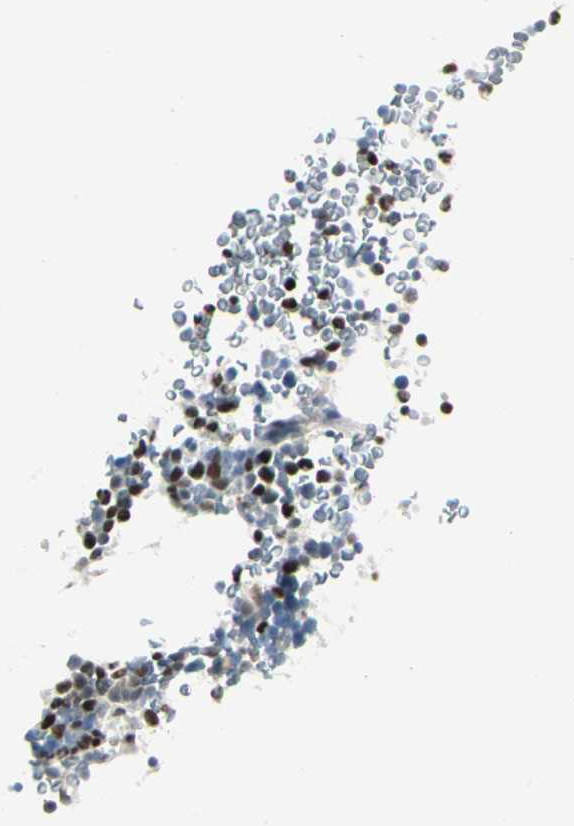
{"staining": {"intensity": "strong", "quantity": "25%-75%", "location": "nuclear"}, "tissue": "bone marrow", "cell_type": "Hematopoietic cells", "image_type": "normal", "snomed": [{"axis": "morphology", "description": "Normal tissue, NOS"}, {"axis": "topography", "description": "Bone marrow"}], "caption": "The histopathology image displays immunohistochemical staining of normal bone marrow. There is strong nuclear positivity is present in about 25%-75% of hematopoietic cells.", "gene": "ZBTB7B", "patient": {"sex": "male"}}